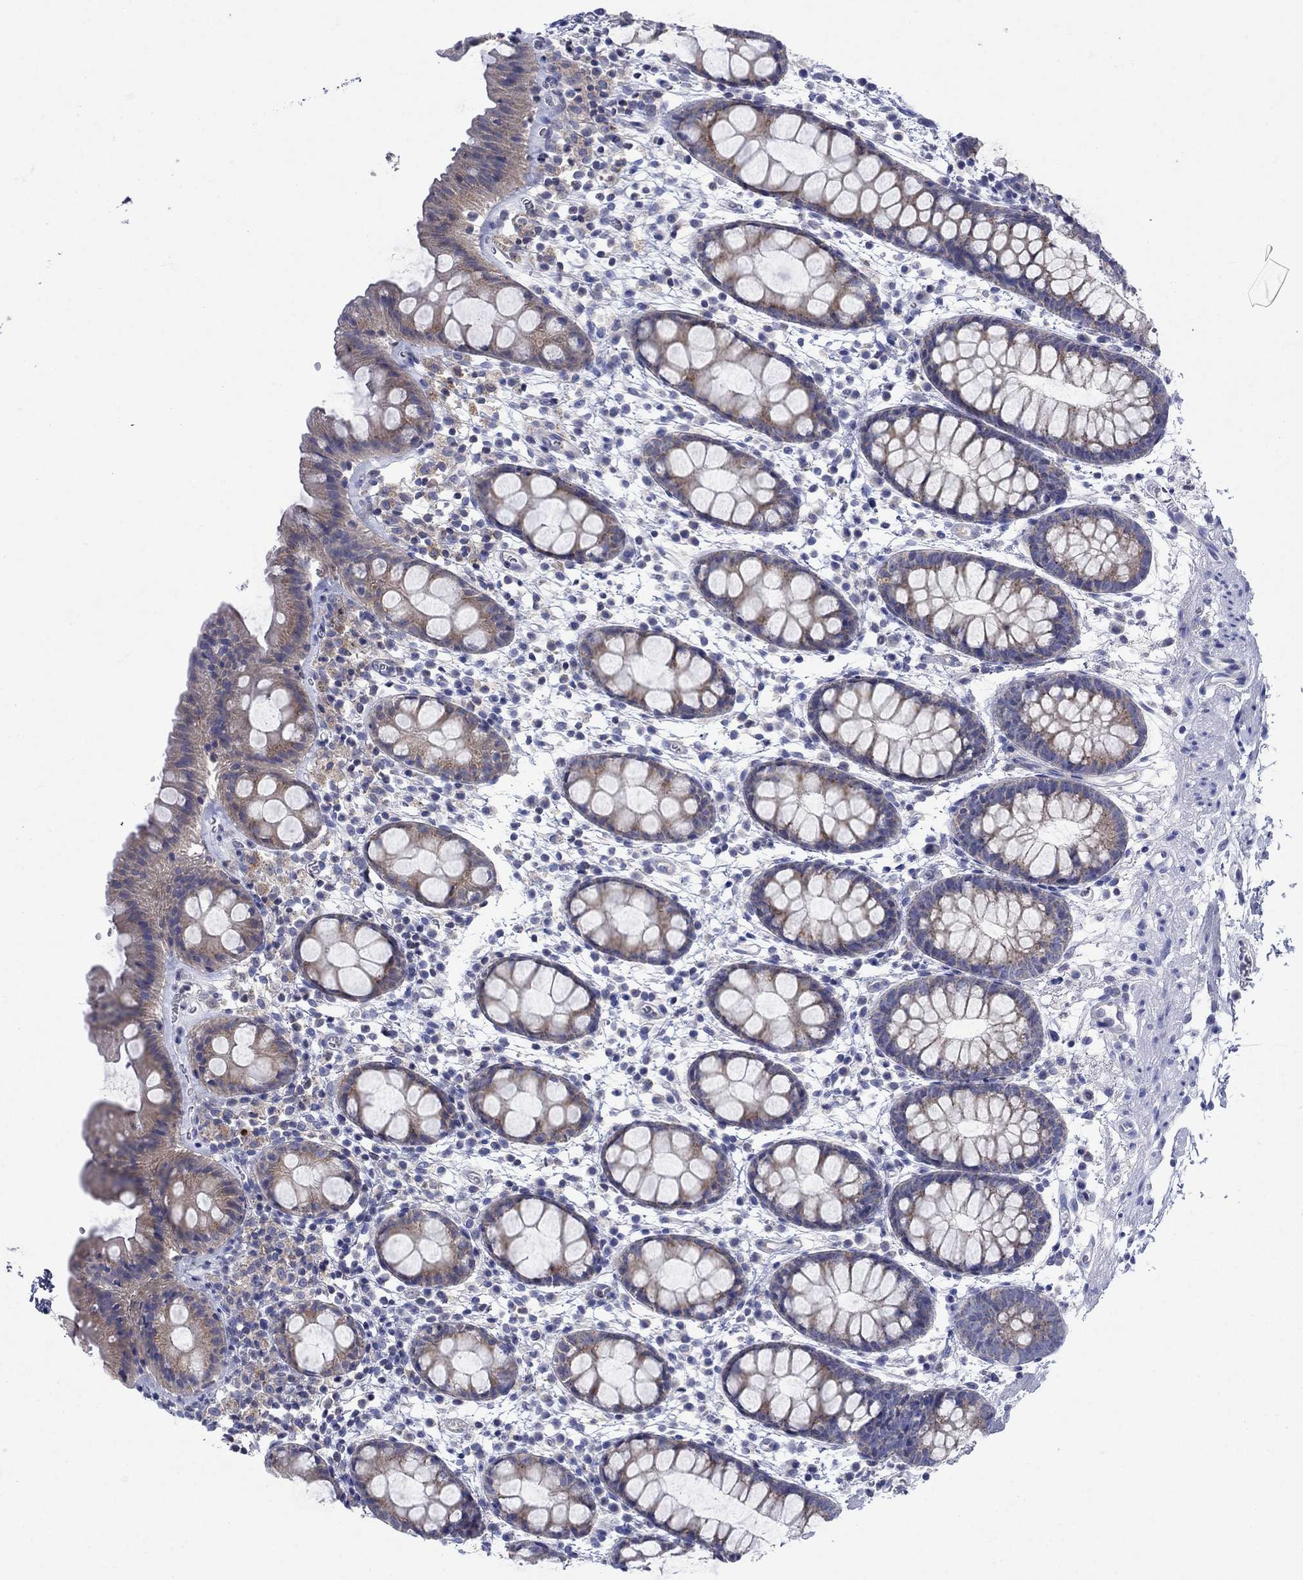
{"staining": {"intensity": "weak", "quantity": "25%-75%", "location": "cytoplasmic/membranous"}, "tissue": "rectum", "cell_type": "Glandular cells", "image_type": "normal", "snomed": [{"axis": "morphology", "description": "Normal tissue, NOS"}, {"axis": "topography", "description": "Rectum"}], "caption": "High-power microscopy captured an immunohistochemistry micrograph of unremarkable rectum, revealing weak cytoplasmic/membranous expression in approximately 25%-75% of glandular cells.", "gene": "SULT2B1", "patient": {"sex": "male", "age": 57}}